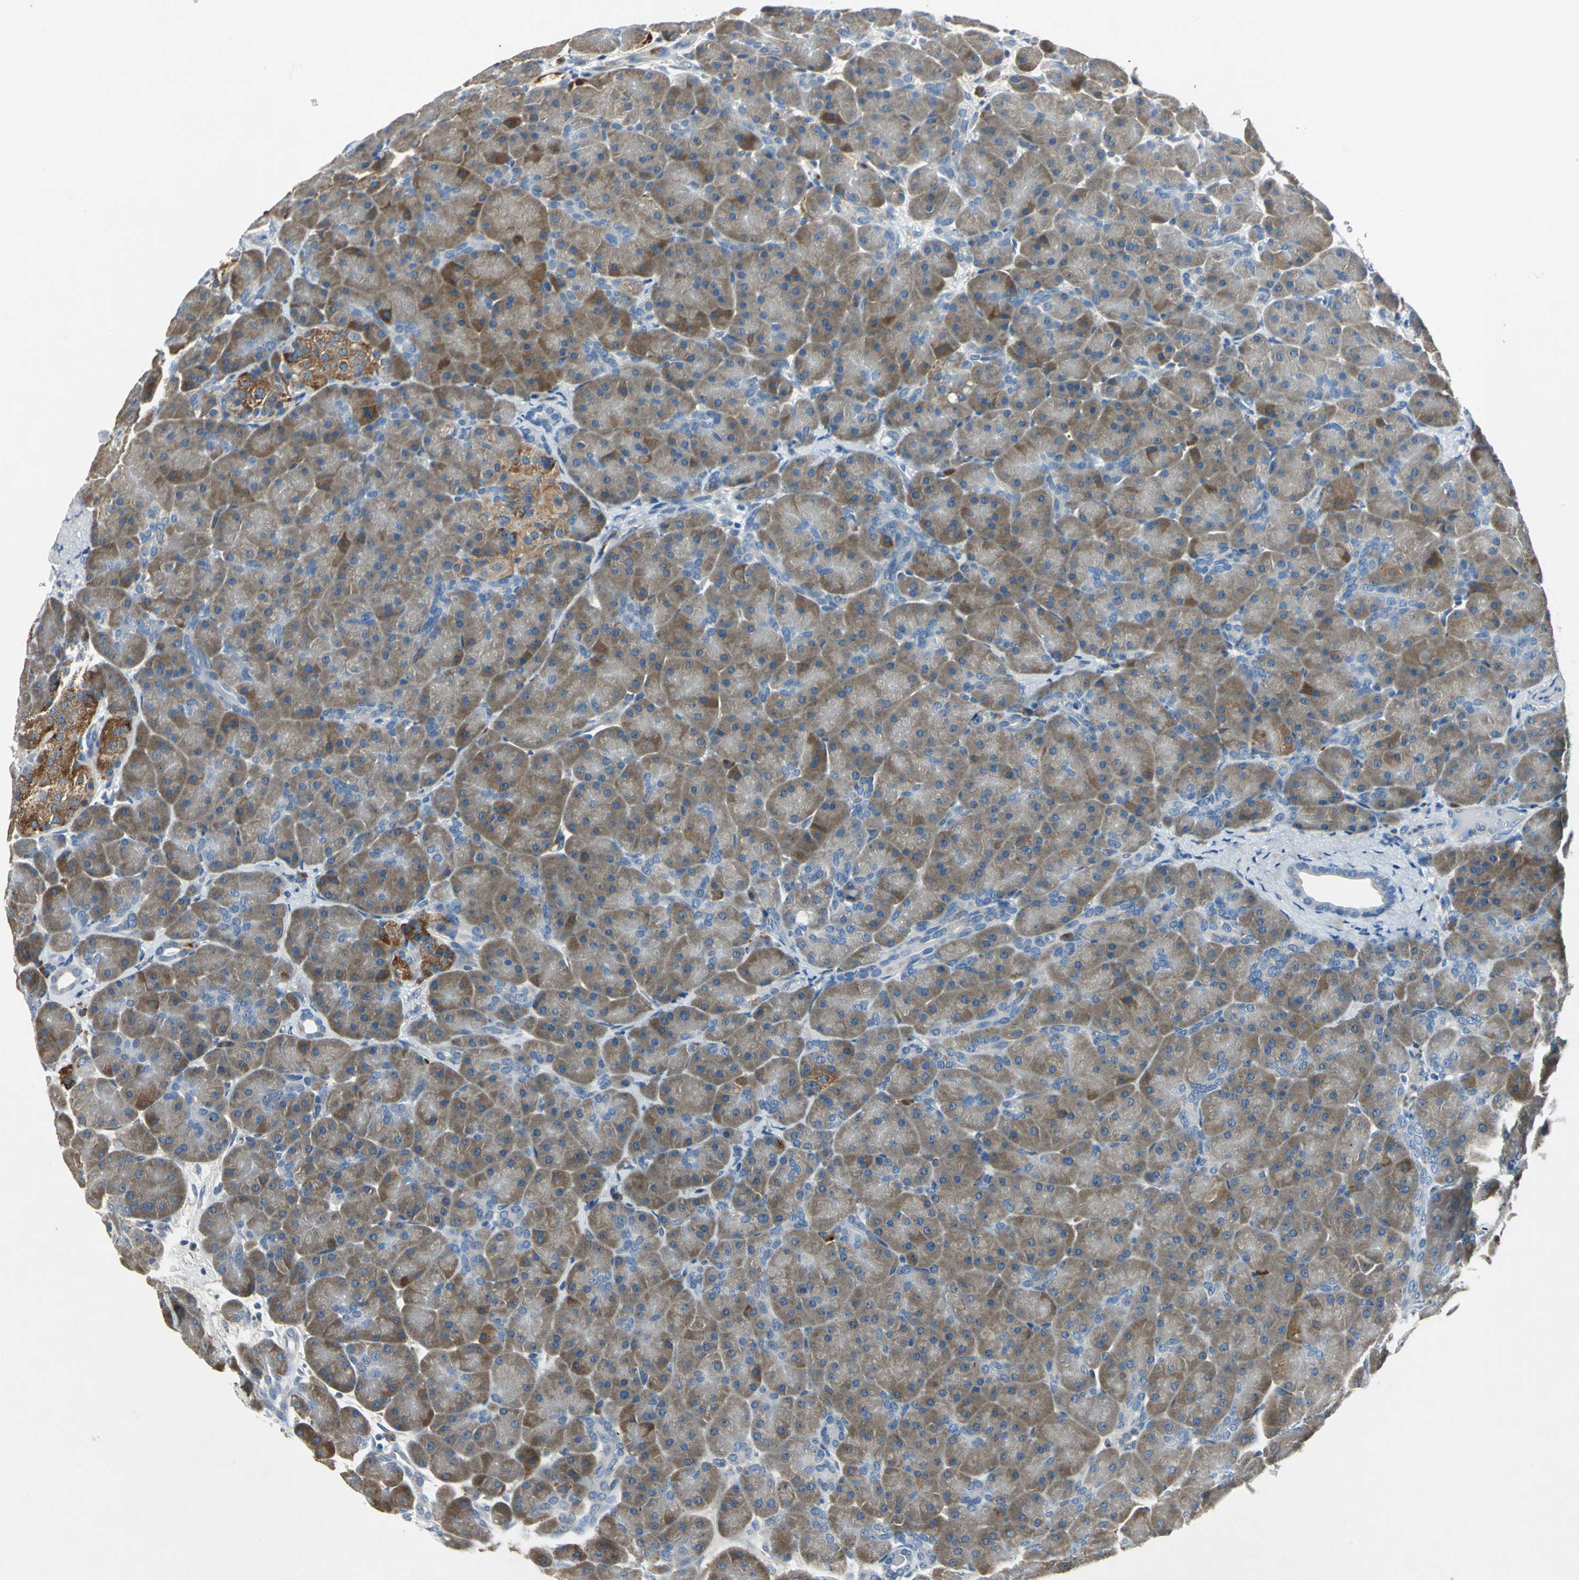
{"staining": {"intensity": "weak", "quantity": ">75%", "location": "cytoplasmic/membranous"}, "tissue": "pancreas", "cell_type": "Exocrine glandular cells", "image_type": "normal", "snomed": [{"axis": "morphology", "description": "Normal tissue, NOS"}, {"axis": "topography", "description": "Pancreas"}], "caption": "Immunohistochemistry (IHC) micrograph of normal pancreas: human pancreas stained using immunohistochemistry exhibits low levels of weak protein expression localized specifically in the cytoplasmic/membranous of exocrine glandular cells, appearing as a cytoplasmic/membranous brown color.", "gene": "SLC2A13", "patient": {"sex": "male", "age": 66}}